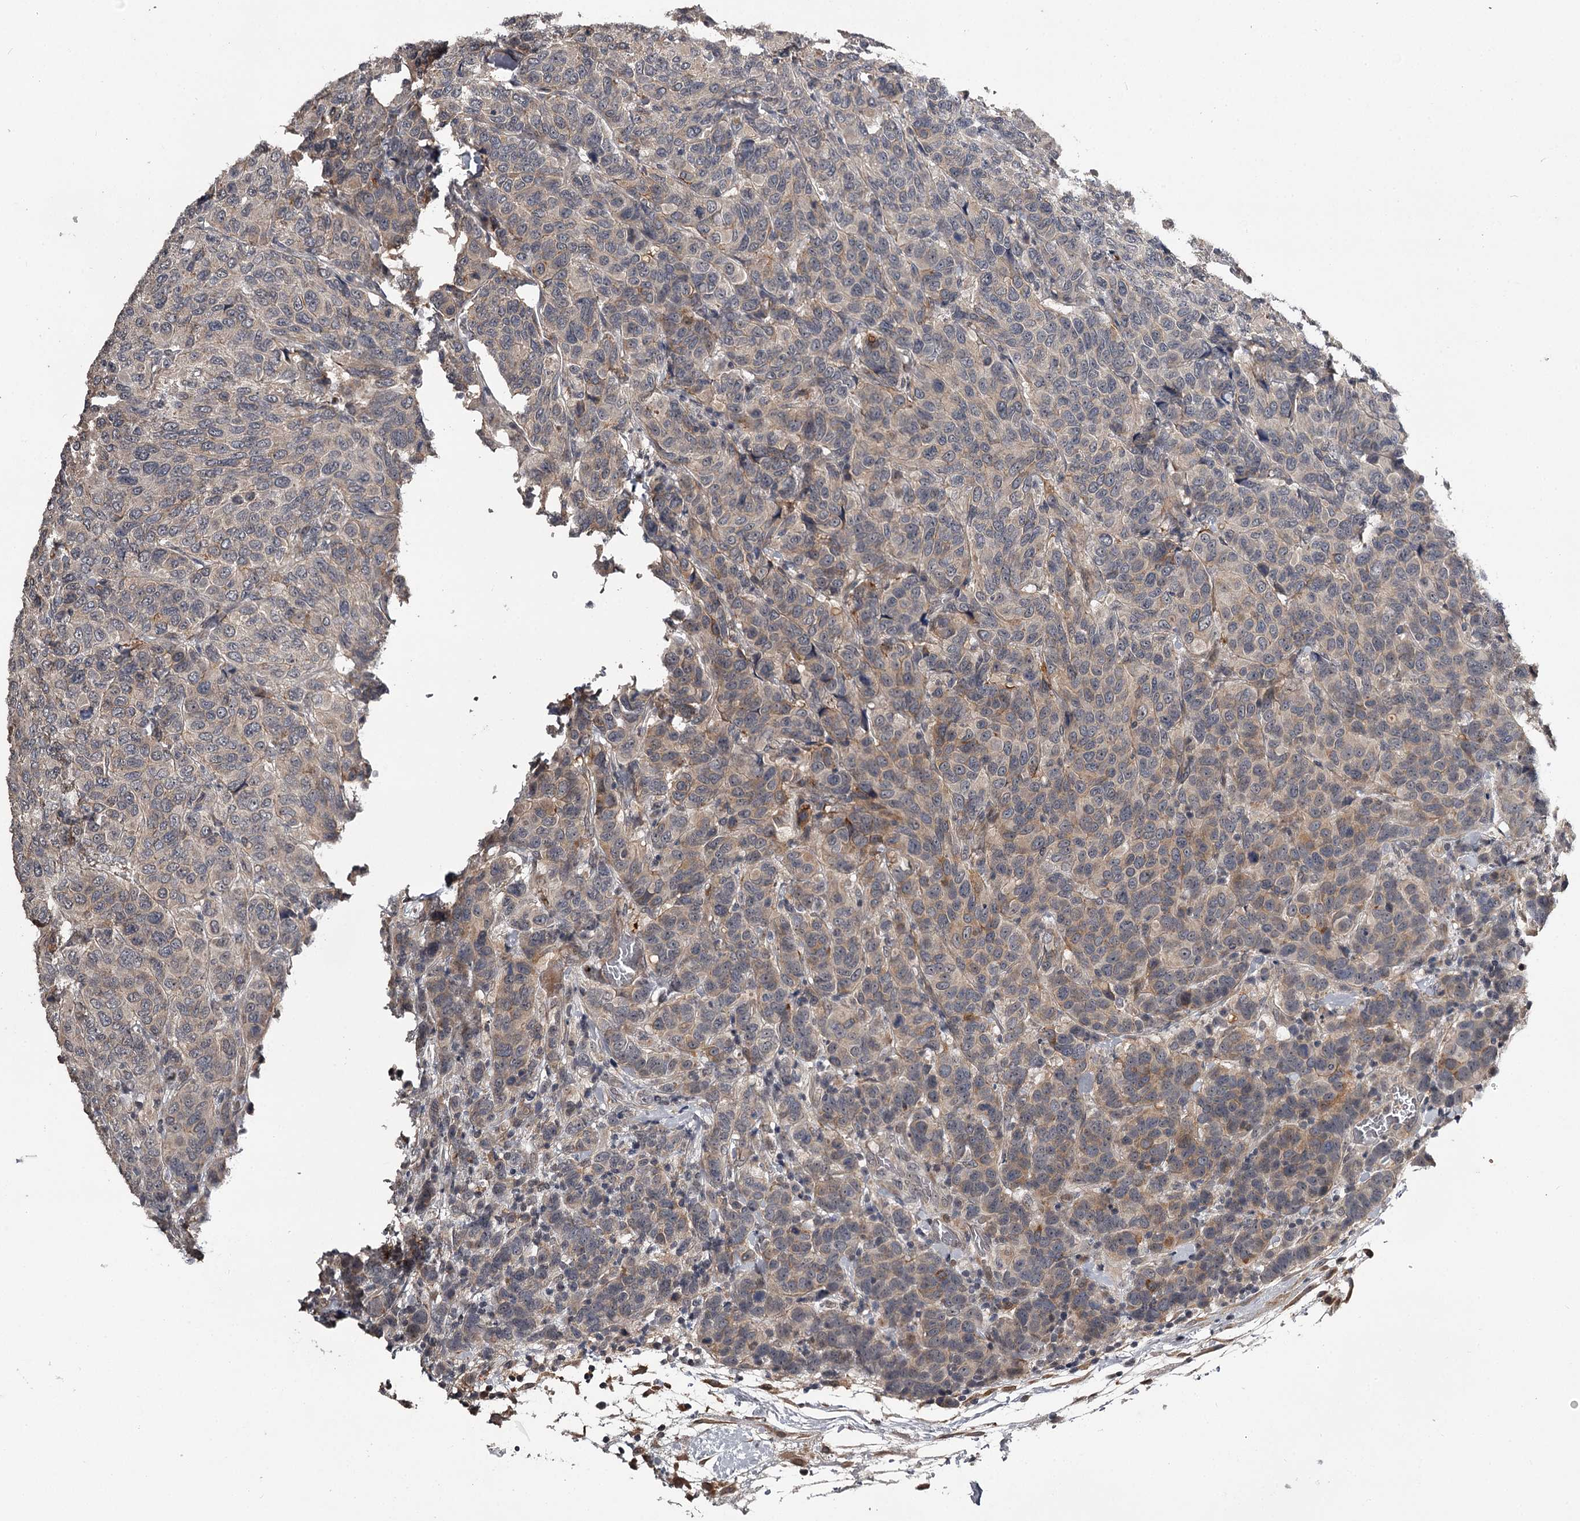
{"staining": {"intensity": "moderate", "quantity": "<25%", "location": "cytoplasmic/membranous"}, "tissue": "breast cancer", "cell_type": "Tumor cells", "image_type": "cancer", "snomed": [{"axis": "morphology", "description": "Duct carcinoma"}, {"axis": "topography", "description": "Breast"}], "caption": "Protein expression analysis of breast cancer demonstrates moderate cytoplasmic/membranous staining in about <25% of tumor cells. The protein of interest is shown in brown color, while the nuclei are stained blue.", "gene": "CWF19L2", "patient": {"sex": "female", "age": 55}}